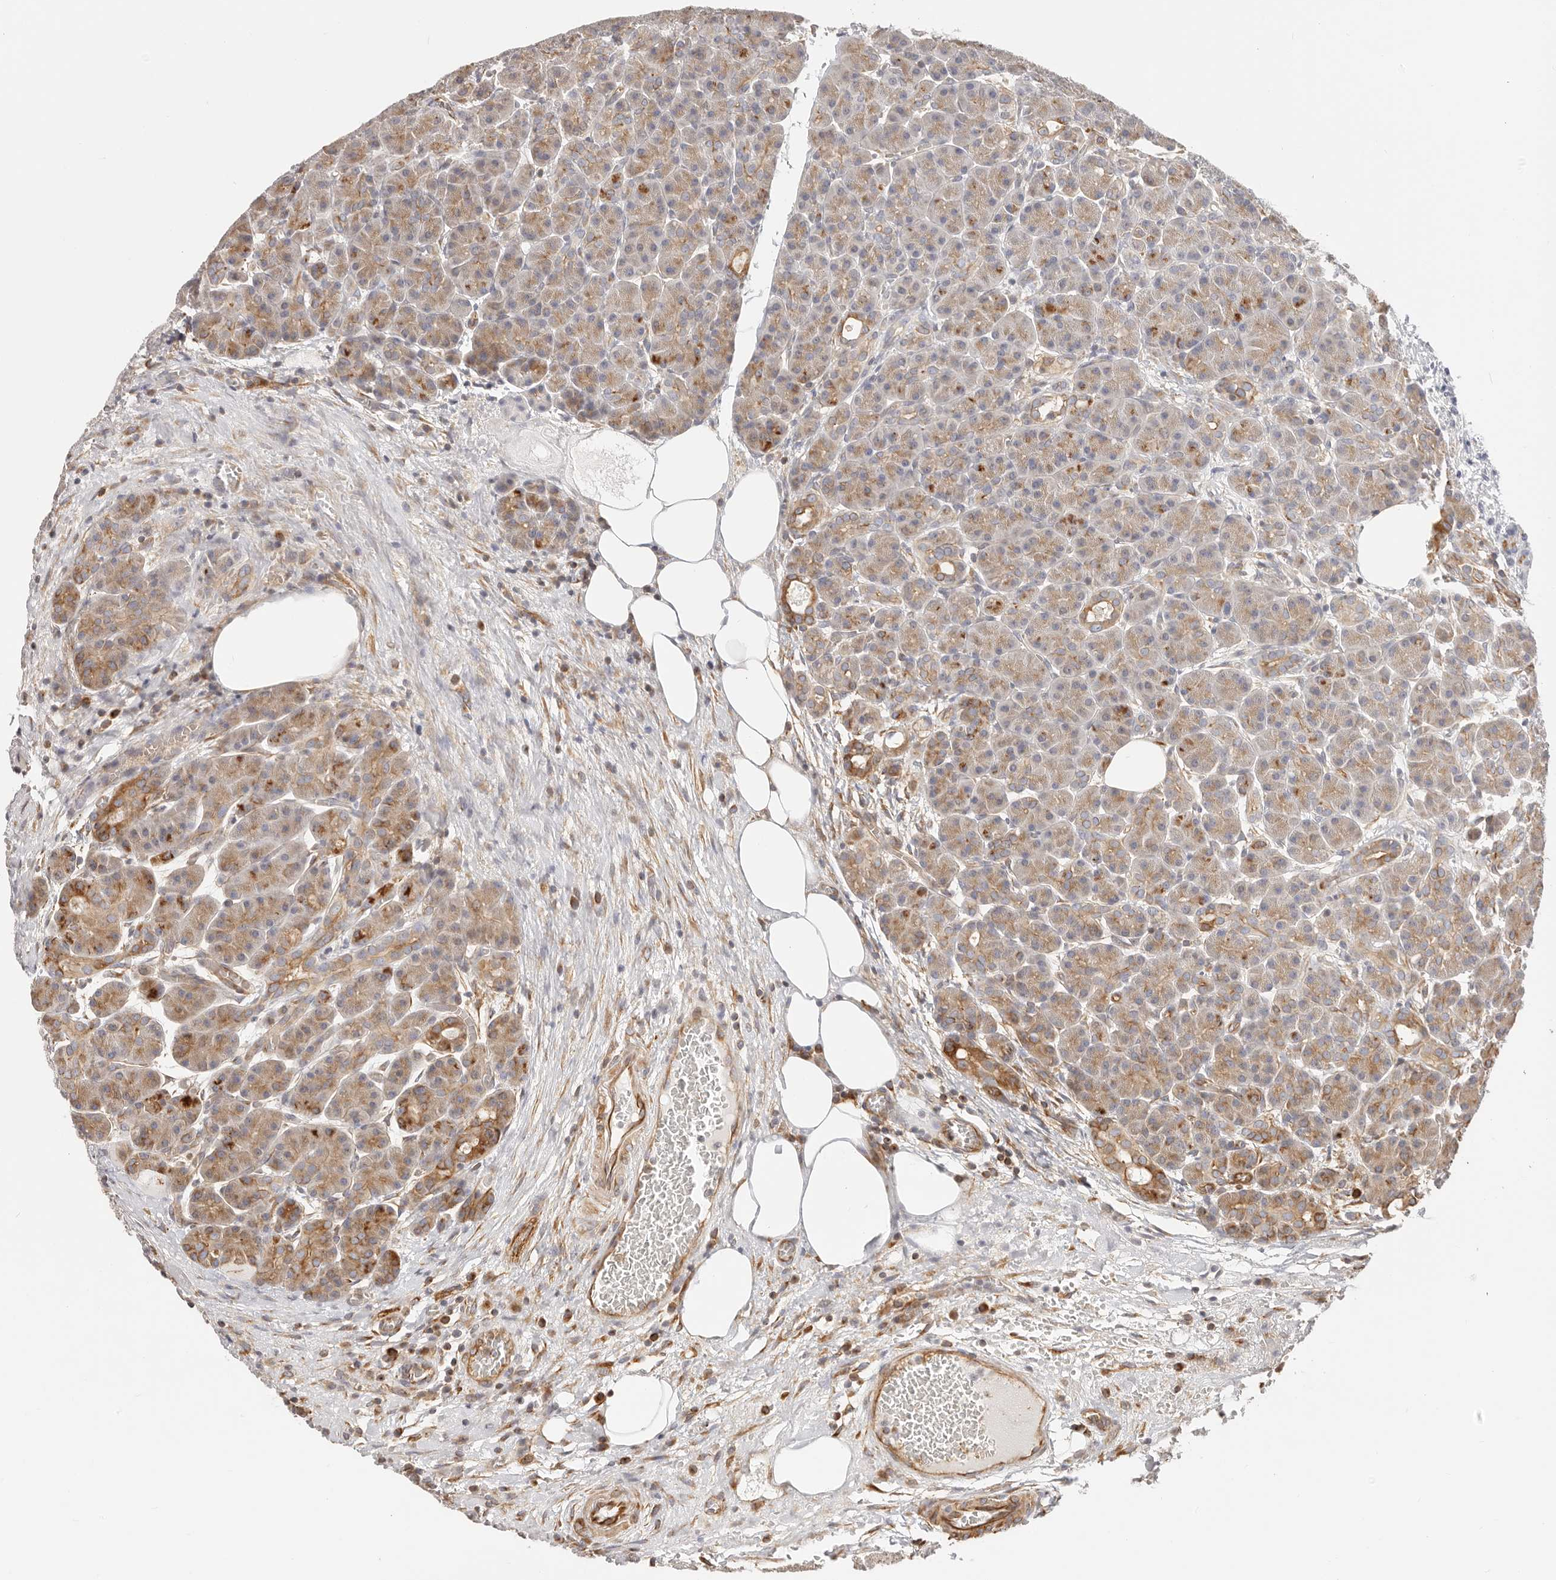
{"staining": {"intensity": "moderate", "quantity": ">75%", "location": "cytoplasmic/membranous"}, "tissue": "pancreas", "cell_type": "Exocrine glandular cells", "image_type": "normal", "snomed": [{"axis": "morphology", "description": "Normal tissue, NOS"}, {"axis": "topography", "description": "Pancreas"}], "caption": "The photomicrograph displays a brown stain indicating the presence of a protein in the cytoplasmic/membranous of exocrine glandular cells in pancreas.", "gene": "DTNBP1", "patient": {"sex": "male", "age": 63}}